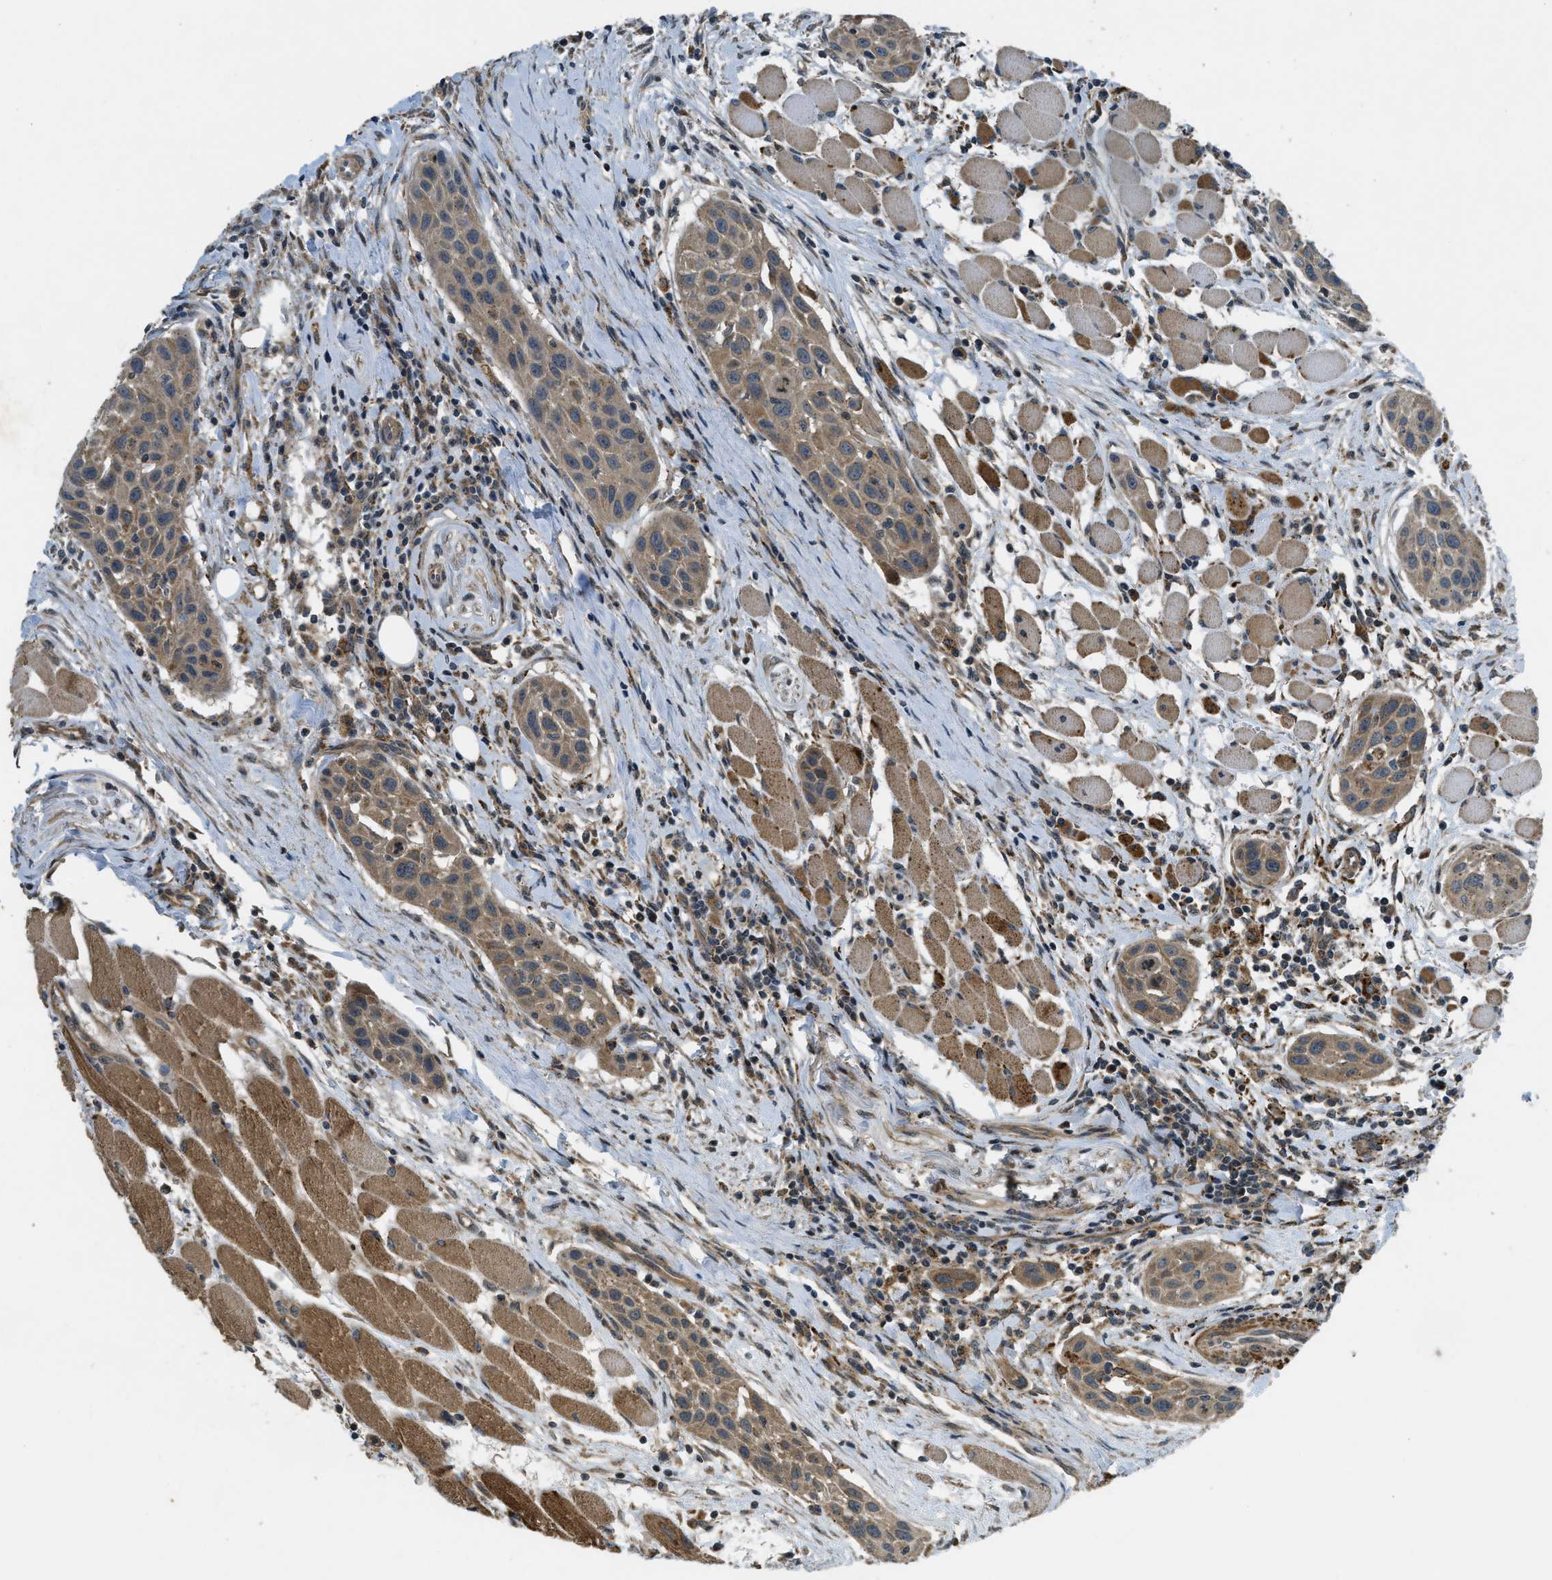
{"staining": {"intensity": "moderate", "quantity": ">75%", "location": "cytoplasmic/membranous"}, "tissue": "head and neck cancer", "cell_type": "Tumor cells", "image_type": "cancer", "snomed": [{"axis": "morphology", "description": "Squamous cell carcinoma, NOS"}, {"axis": "topography", "description": "Oral tissue"}, {"axis": "topography", "description": "Head-Neck"}], "caption": "Human head and neck cancer stained for a protein (brown) exhibits moderate cytoplasmic/membranous positive staining in about >75% of tumor cells.", "gene": "CDKN2C", "patient": {"sex": "female", "age": 50}}